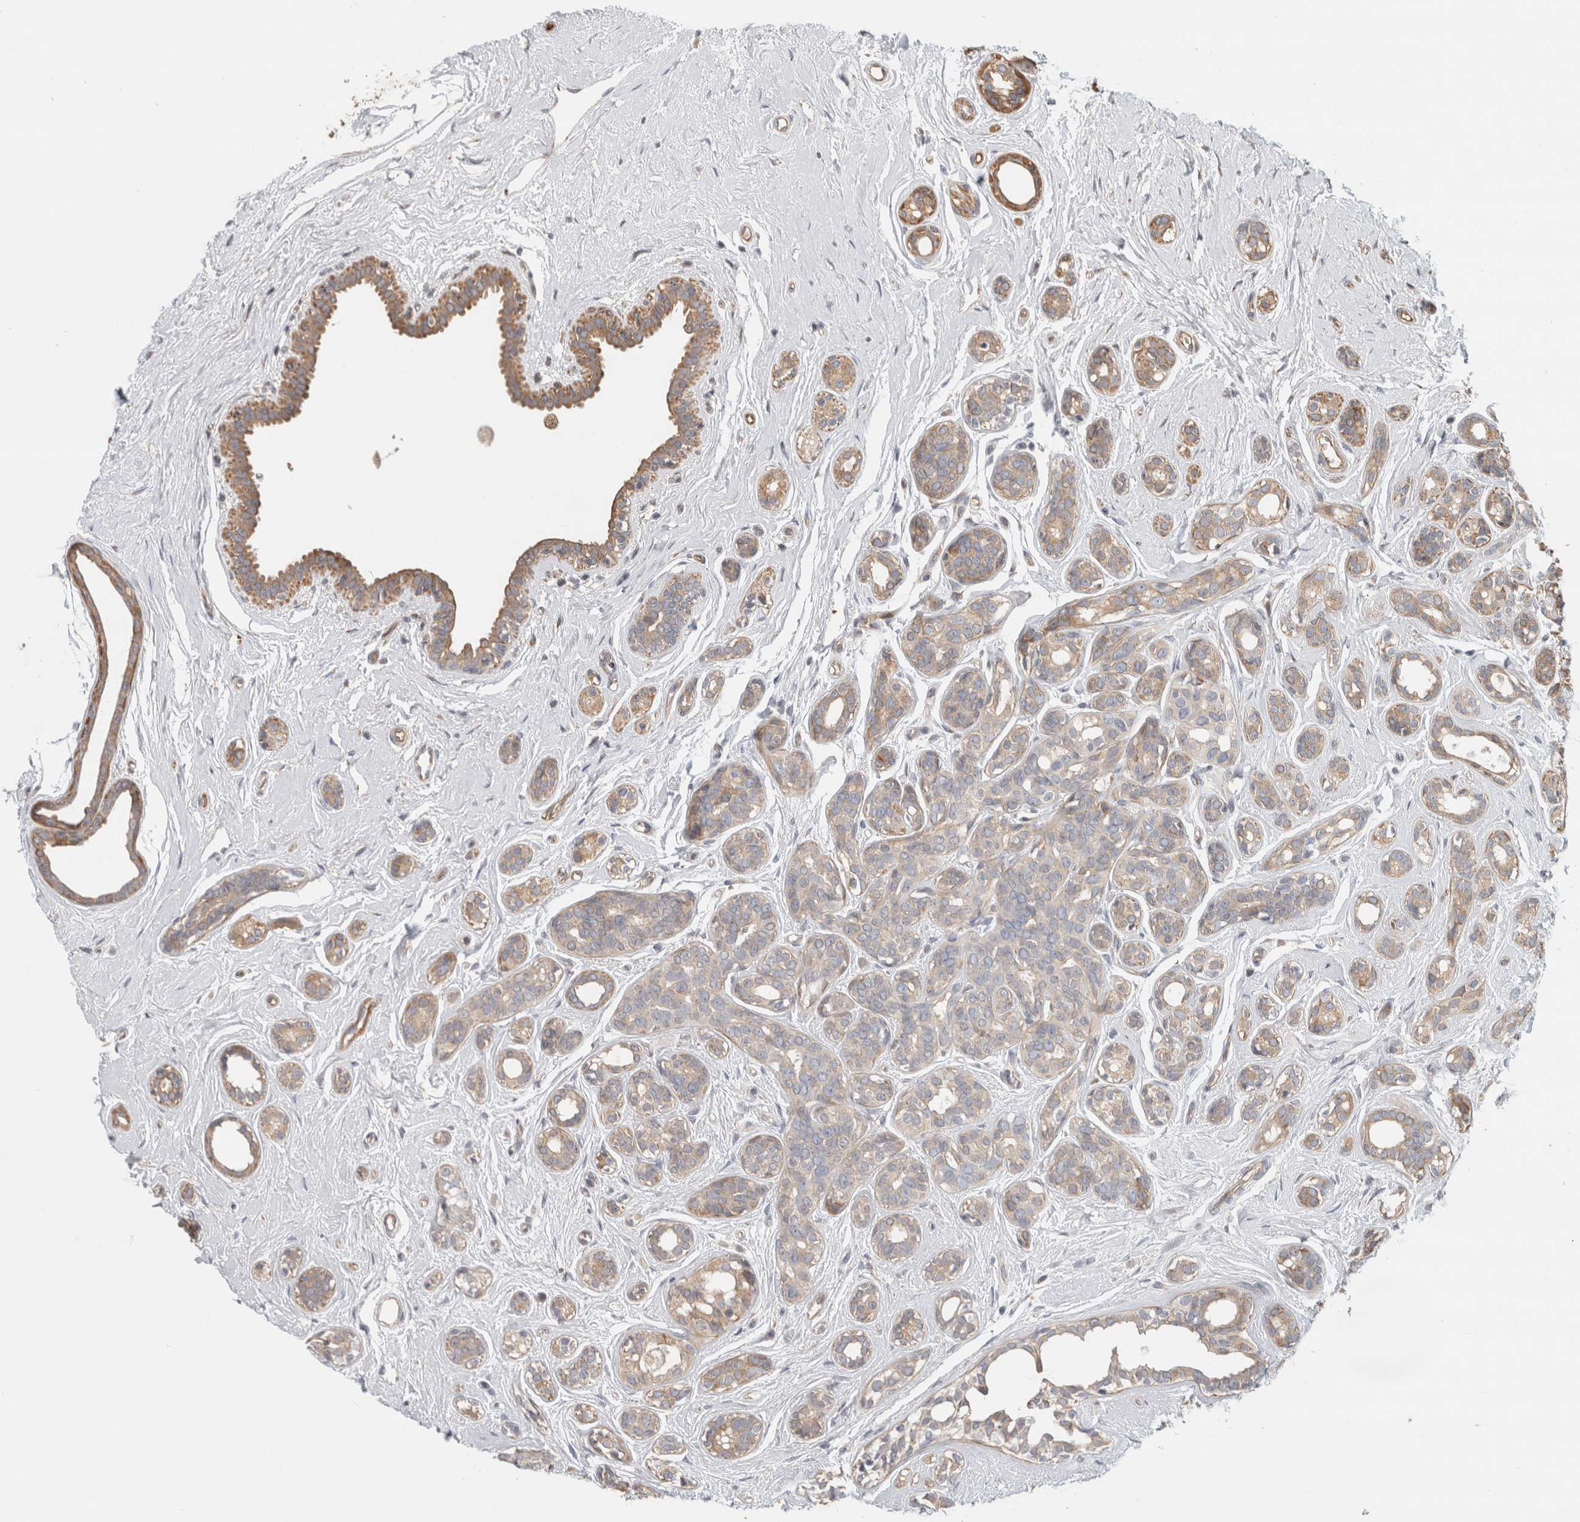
{"staining": {"intensity": "weak", "quantity": "25%-75%", "location": "cytoplasmic/membranous"}, "tissue": "breast cancer", "cell_type": "Tumor cells", "image_type": "cancer", "snomed": [{"axis": "morphology", "description": "Duct carcinoma"}, {"axis": "topography", "description": "Breast"}], "caption": "Protein staining of breast cancer tissue shows weak cytoplasmic/membranous positivity in about 25%-75% of tumor cells.", "gene": "TUBD1", "patient": {"sex": "female", "age": 55}}